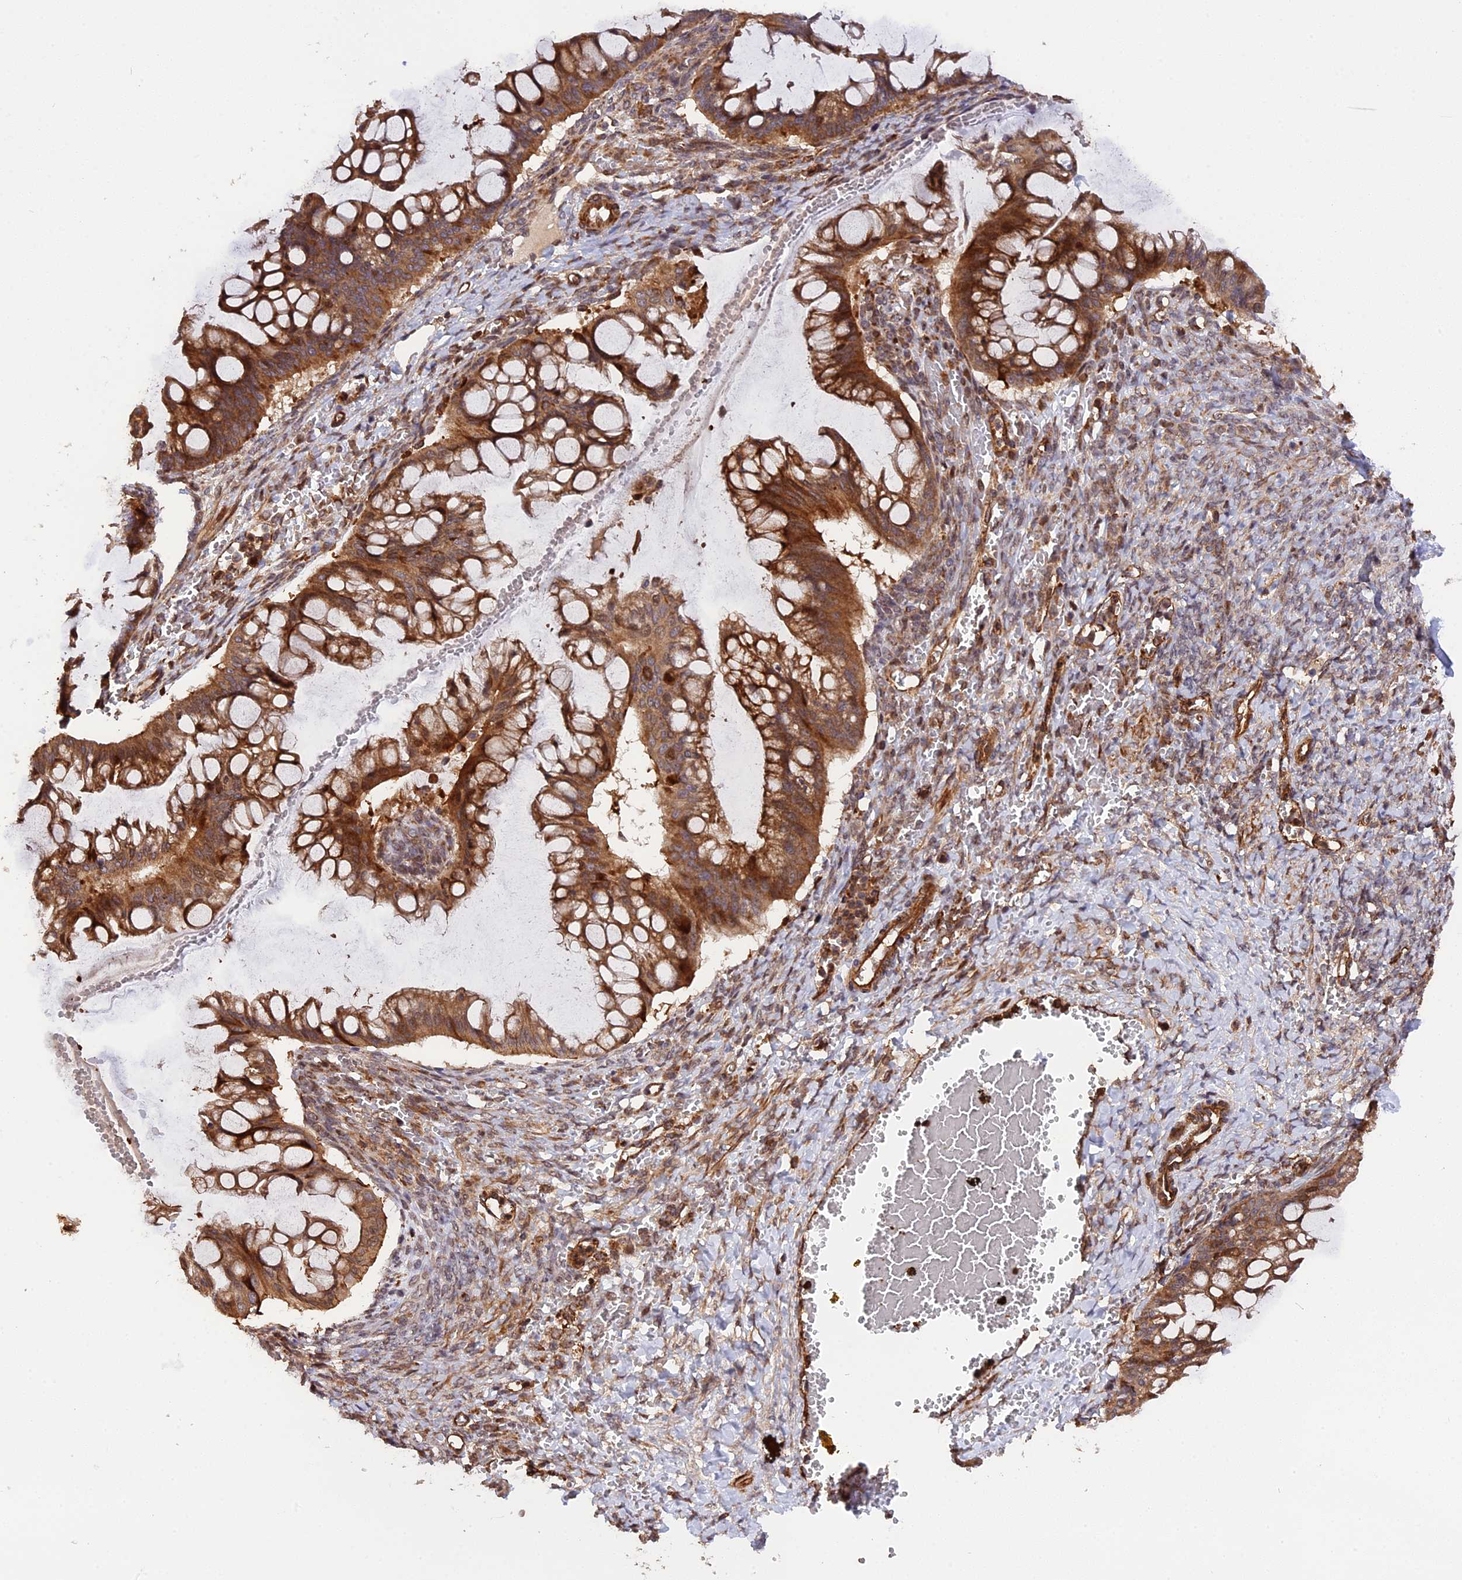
{"staining": {"intensity": "moderate", "quantity": ">75%", "location": "cytoplasmic/membranous"}, "tissue": "ovarian cancer", "cell_type": "Tumor cells", "image_type": "cancer", "snomed": [{"axis": "morphology", "description": "Cystadenocarcinoma, mucinous, NOS"}, {"axis": "topography", "description": "Ovary"}], "caption": "Ovarian cancer (mucinous cystadenocarcinoma) stained with DAB immunohistochemistry (IHC) displays medium levels of moderate cytoplasmic/membranous positivity in approximately >75% of tumor cells.", "gene": "HERPUD1", "patient": {"sex": "female", "age": 73}}